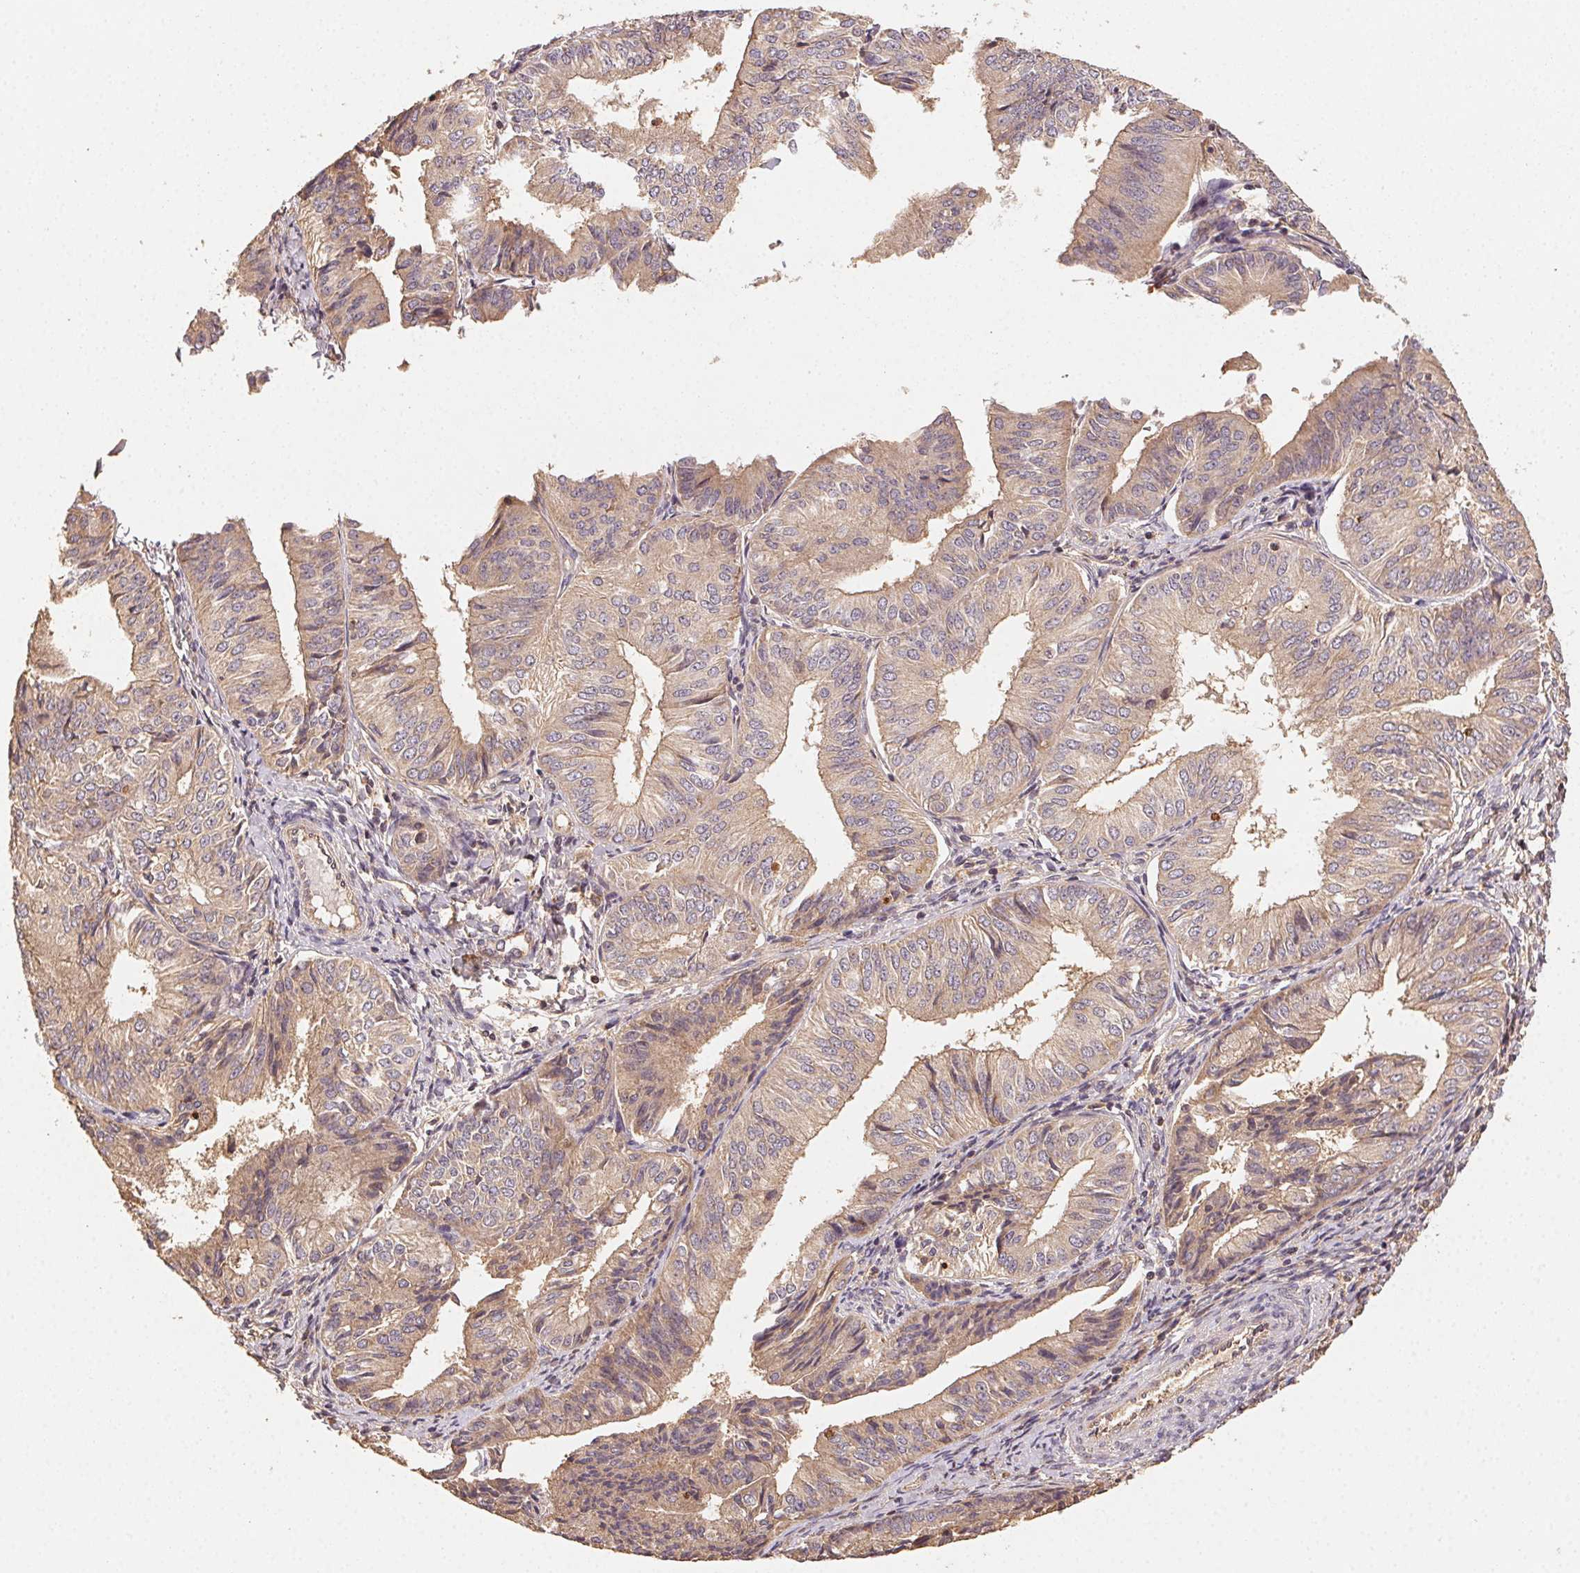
{"staining": {"intensity": "weak", "quantity": ">75%", "location": "cytoplasmic/membranous"}, "tissue": "endometrial cancer", "cell_type": "Tumor cells", "image_type": "cancer", "snomed": [{"axis": "morphology", "description": "Adenocarcinoma, NOS"}, {"axis": "topography", "description": "Endometrium"}], "caption": "Immunohistochemistry (IHC) micrograph of neoplastic tissue: endometrial cancer (adenocarcinoma) stained using IHC exhibits low levels of weak protein expression localized specifically in the cytoplasmic/membranous of tumor cells, appearing as a cytoplasmic/membranous brown color.", "gene": "RALA", "patient": {"sex": "female", "age": 58}}